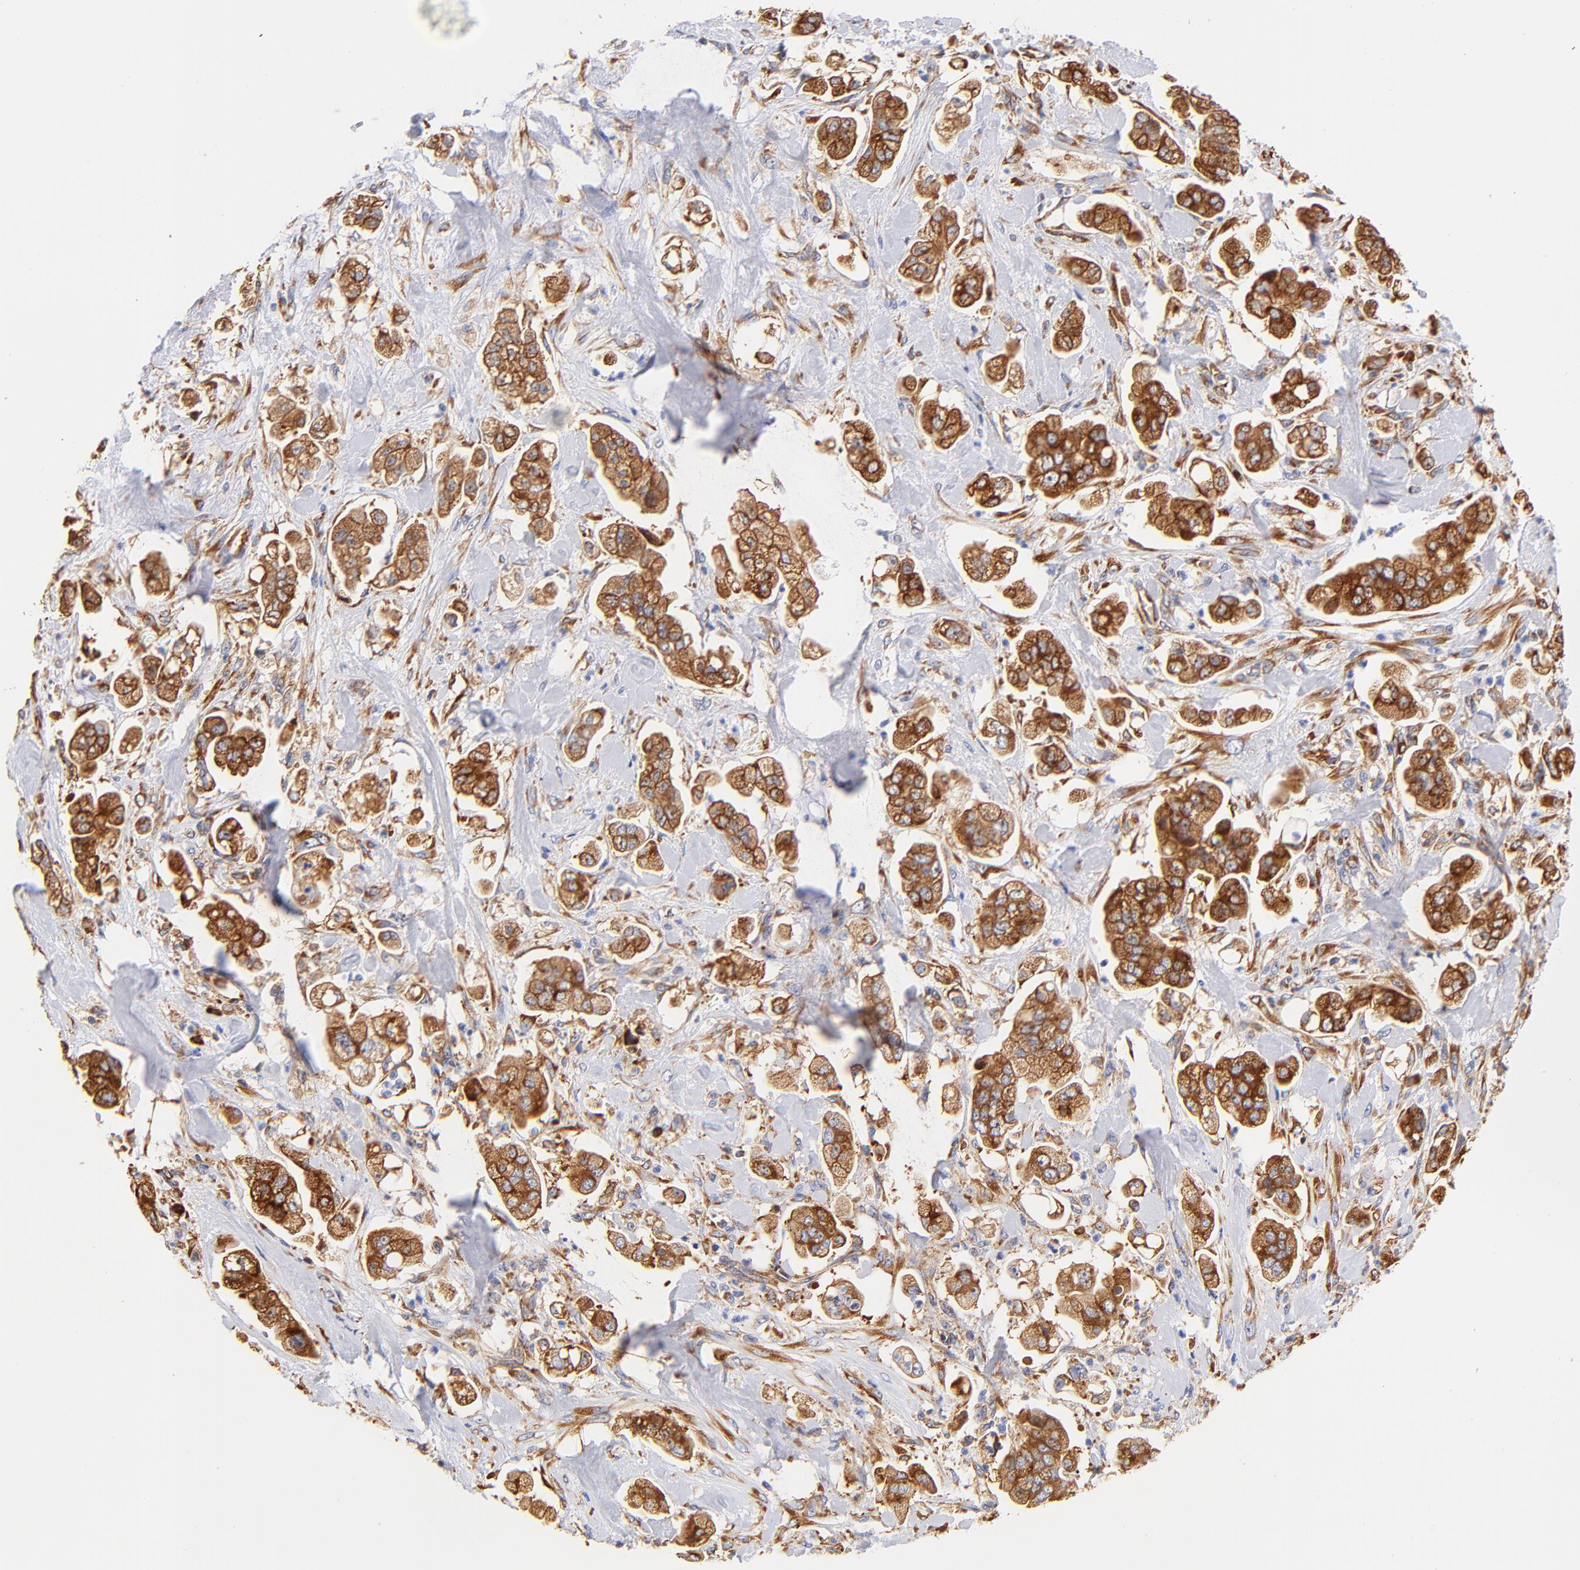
{"staining": {"intensity": "strong", "quantity": ">75%", "location": "cytoplasmic/membranous"}, "tissue": "stomach cancer", "cell_type": "Tumor cells", "image_type": "cancer", "snomed": [{"axis": "morphology", "description": "Adenocarcinoma, NOS"}, {"axis": "topography", "description": "Stomach"}], "caption": "Protein staining exhibits strong cytoplasmic/membranous expression in about >75% of tumor cells in stomach cancer (adenocarcinoma).", "gene": "RPL27", "patient": {"sex": "male", "age": 62}}